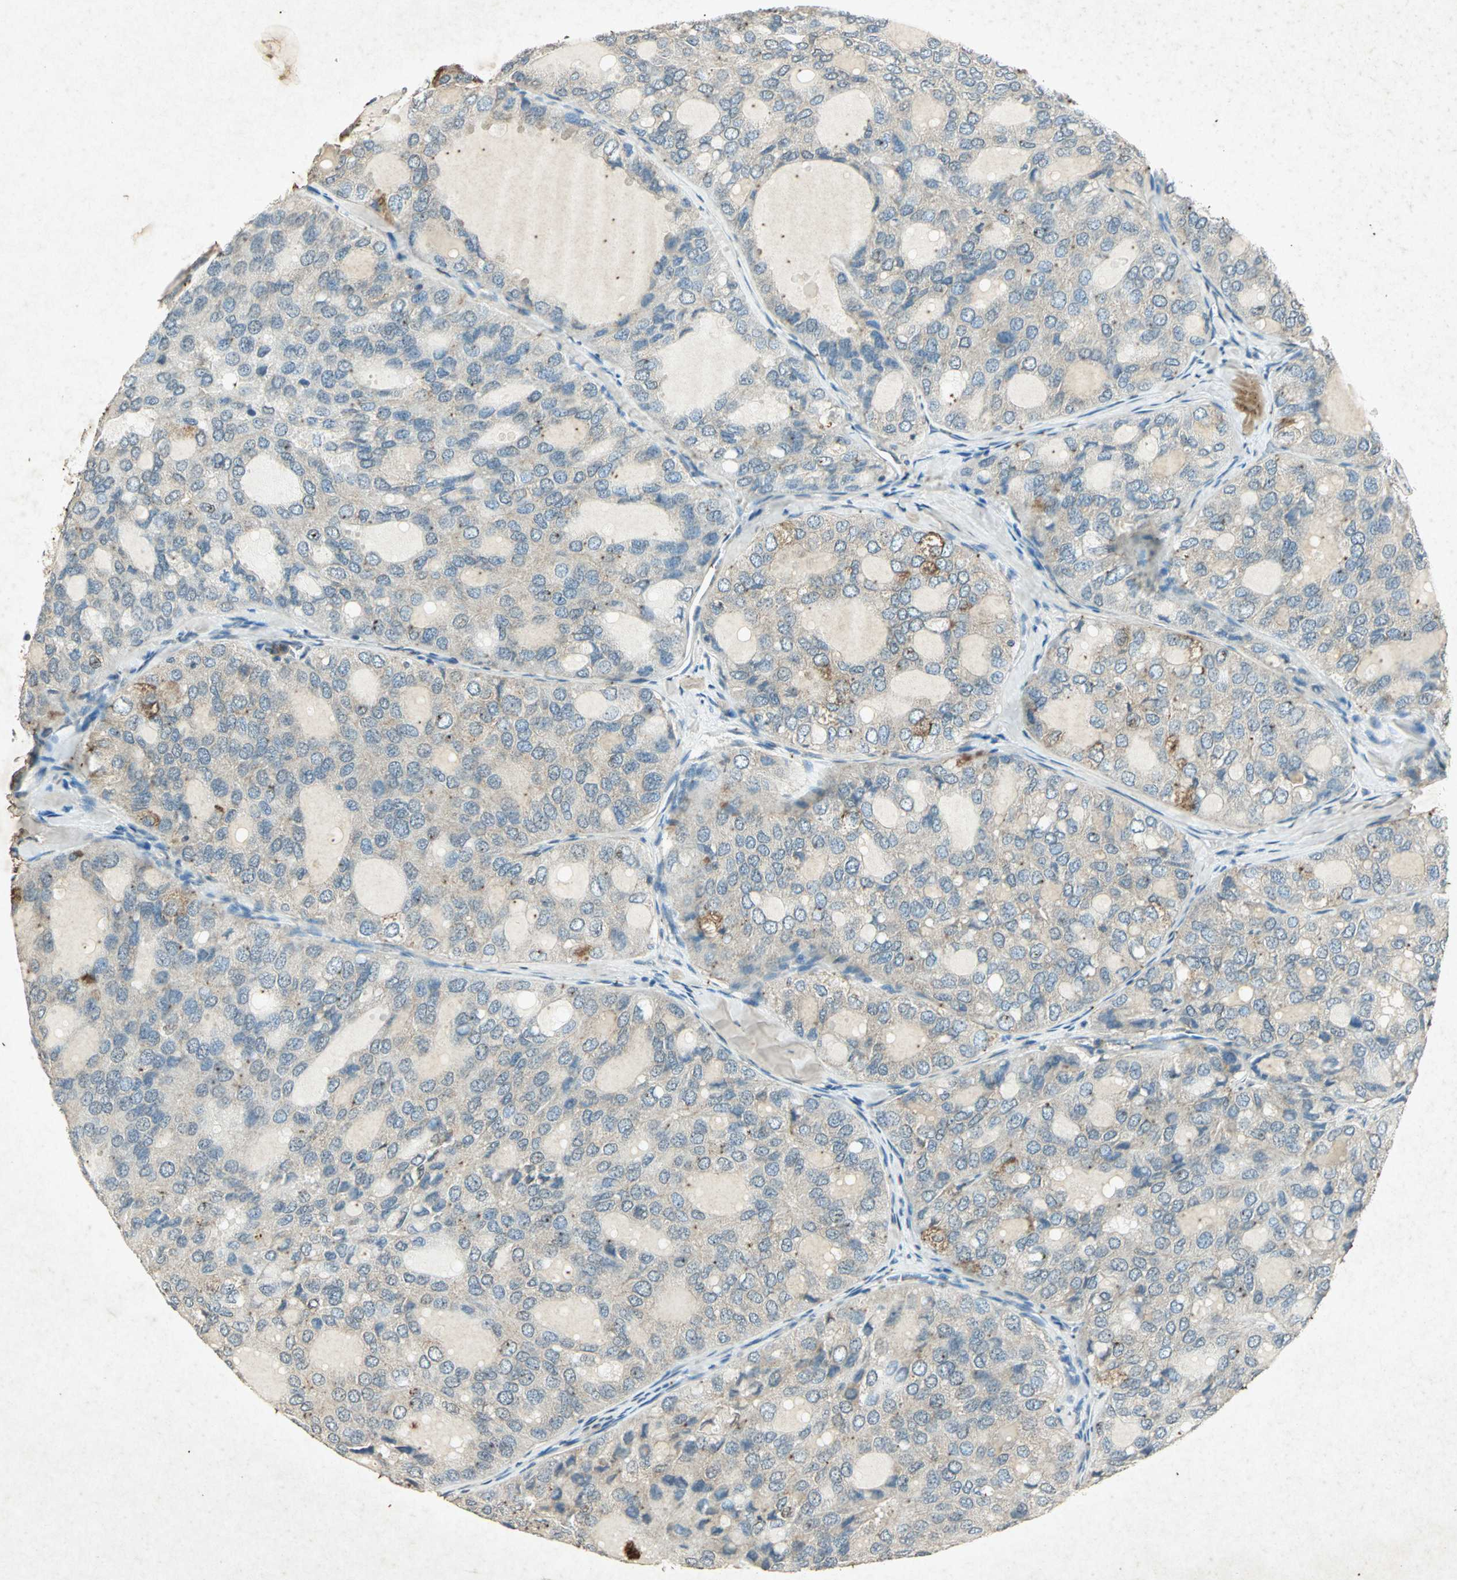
{"staining": {"intensity": "weak", "quantity": "<25%", "location": "cytoplasmic/membranous"}, "tissue": "thyroid cancer", "cell_type": "Tumor cells", "image_type": "cancer", "snomed": [{"axis": "morphology", "description": "Follicular adenoma carcinoma, NOS"}, {"axis": "topography", "description": "Thyroid gland"}], "caption": "Immunohistochemistry (IHC) image of thyroid cancer stained for a protein (brown), which shows no positivity in tumor cells. (Brightfield microscopy of DAB IHC at high magnification).", "gene": "PSEN1", "patient": {"sex": "male", "age": 75}}